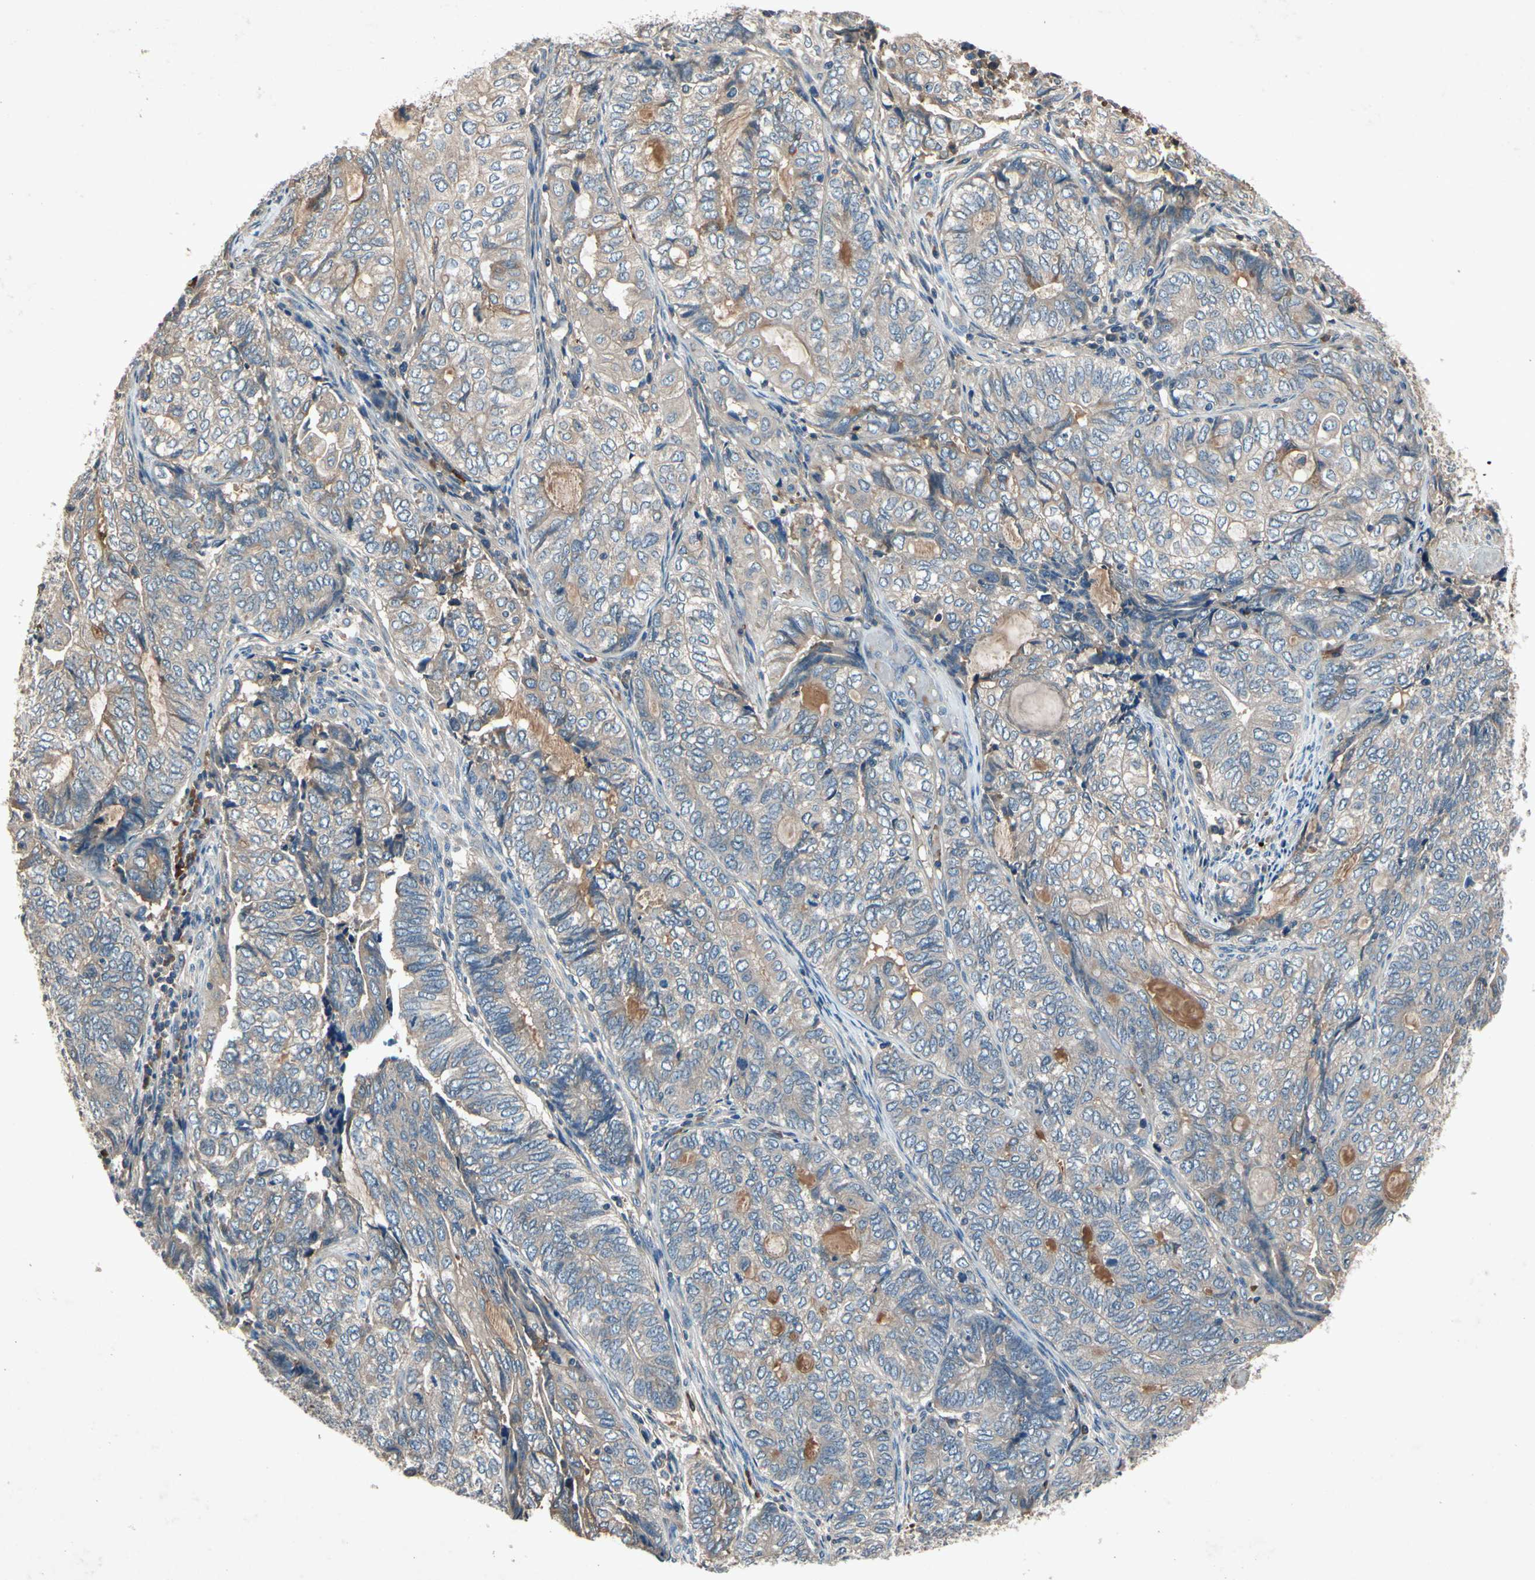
{"staining": {"intensity": "weak", "quantity": "25%-75%", "location": "cytoplasmic/membranous"}, "tissue": "endometrial cancer", "cell_type": "Tumor cells", "image_type": "cancer", "snomed": [{"axis": "morphology", "description": "Adenocarcinoma, NOS"}, {"axis": "topography", "description": "Uterus"}, {"axis": "topography", "description": "Endometrium"}], "caption": "A brown stain highlights weak cytoplasmic/membranous expression of a protein in endometrial adenocarcinoma tumor cells. The staining is performed using DAB brown chromogen to label protein expression. The nuclei are counter-stained blue using hematoxylin.", "gene": "IL1RL1", "patient": {"sex": "female", "age": 70}}